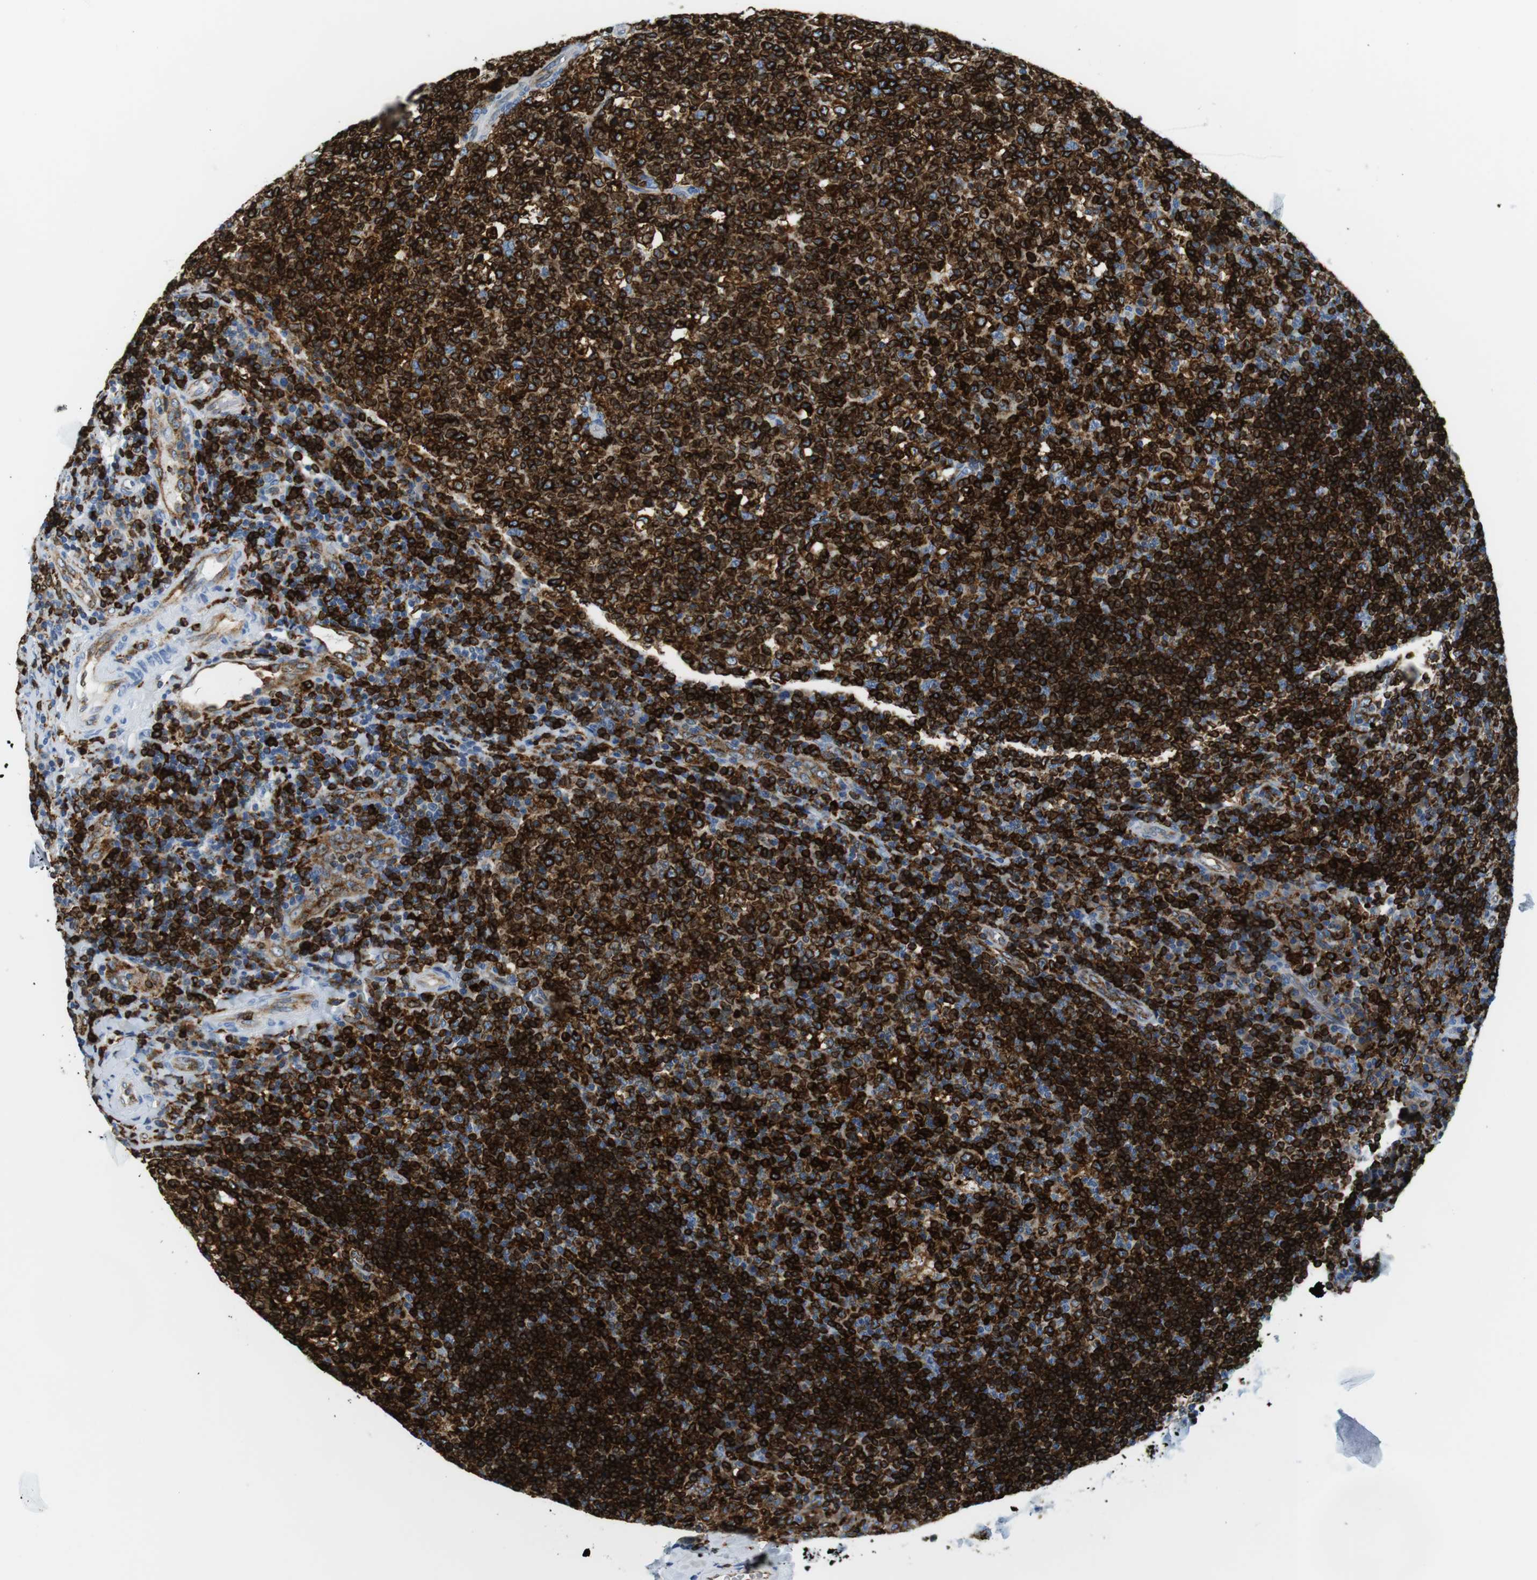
{"staining": {"intensity": "strong", "quantity": ">75%", "location": "cytoplasmic/membranous"}, "tissue": "tonsil", "cell_type": "Germinal center cells", "image_type": "normal", "snomed": [{"axis": "morphology", "description": "Normal tissue, NOS"}, {"axis": "topography", "description": "Tonsil"}], "caption": "This micrograph demonstrates unremarkable tonsil stained with IHC to label a protein in brown. The cytoplasmic/membranous of germinal center cells show strong positivity for the protein. Nuclei are counter-stained blue.", "gene": "CIITA", "patient": {"sex": "male", "age": 17}}